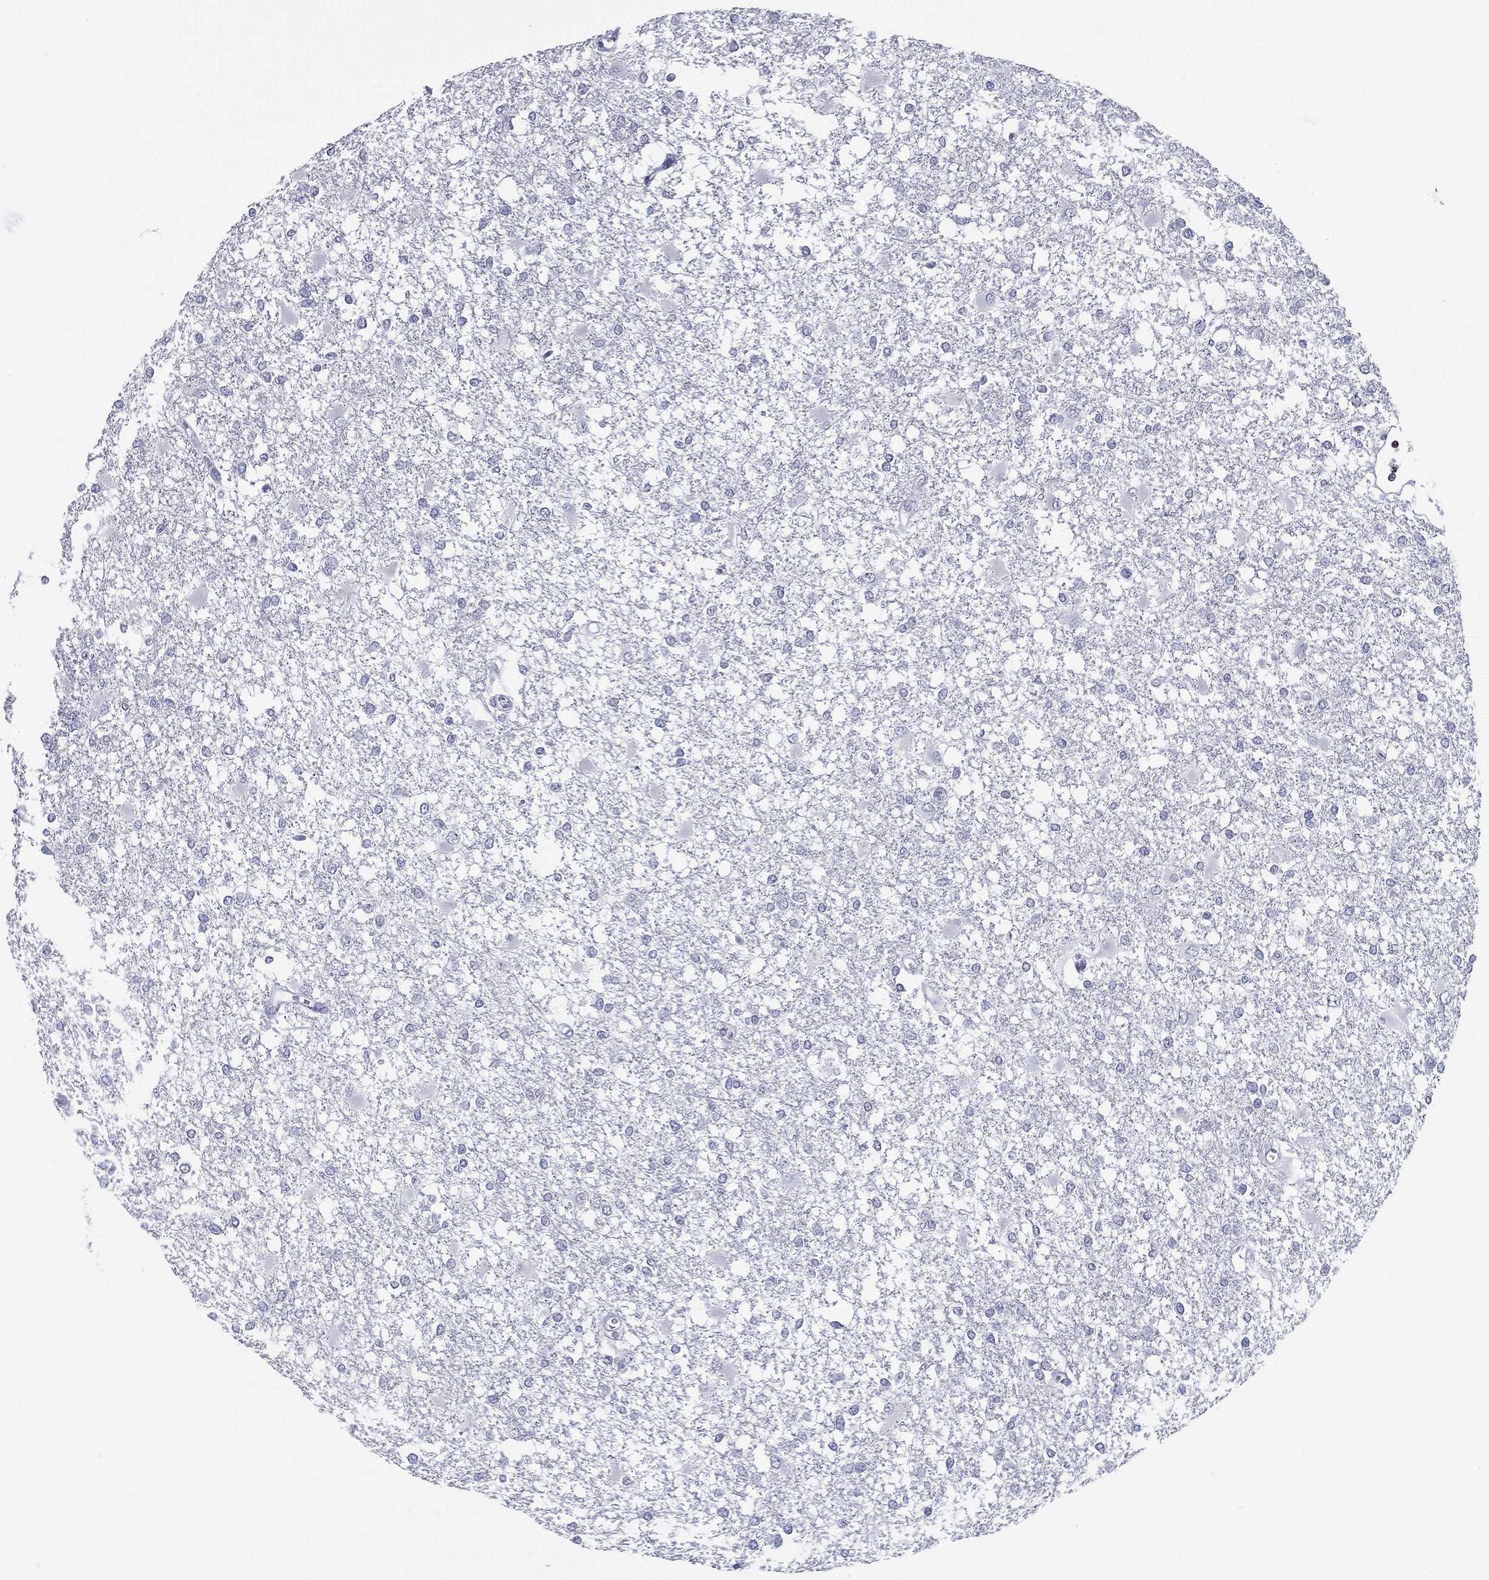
{"staining": {"intensity": "negative", "quantity": "none", "location": "none"}, "tissue": "glioma", "cell_type": "Tumor cells", "image_type": "cancer", "snomed": [{"axis": "morphology", "description": "Glioma, malignant, High grade"}, {"axis": "topography", "description": "Cerebral cortex"}], "caption": "IHC of malignant glioma (high-grade) shows no staining in tumor cells. (DAB (3,3'-diaminobenzidine) immunohistochemistry (IHC), high magnification).", "gene": "PYHIN1", "patient": {"sex": "male", "age": 79}}